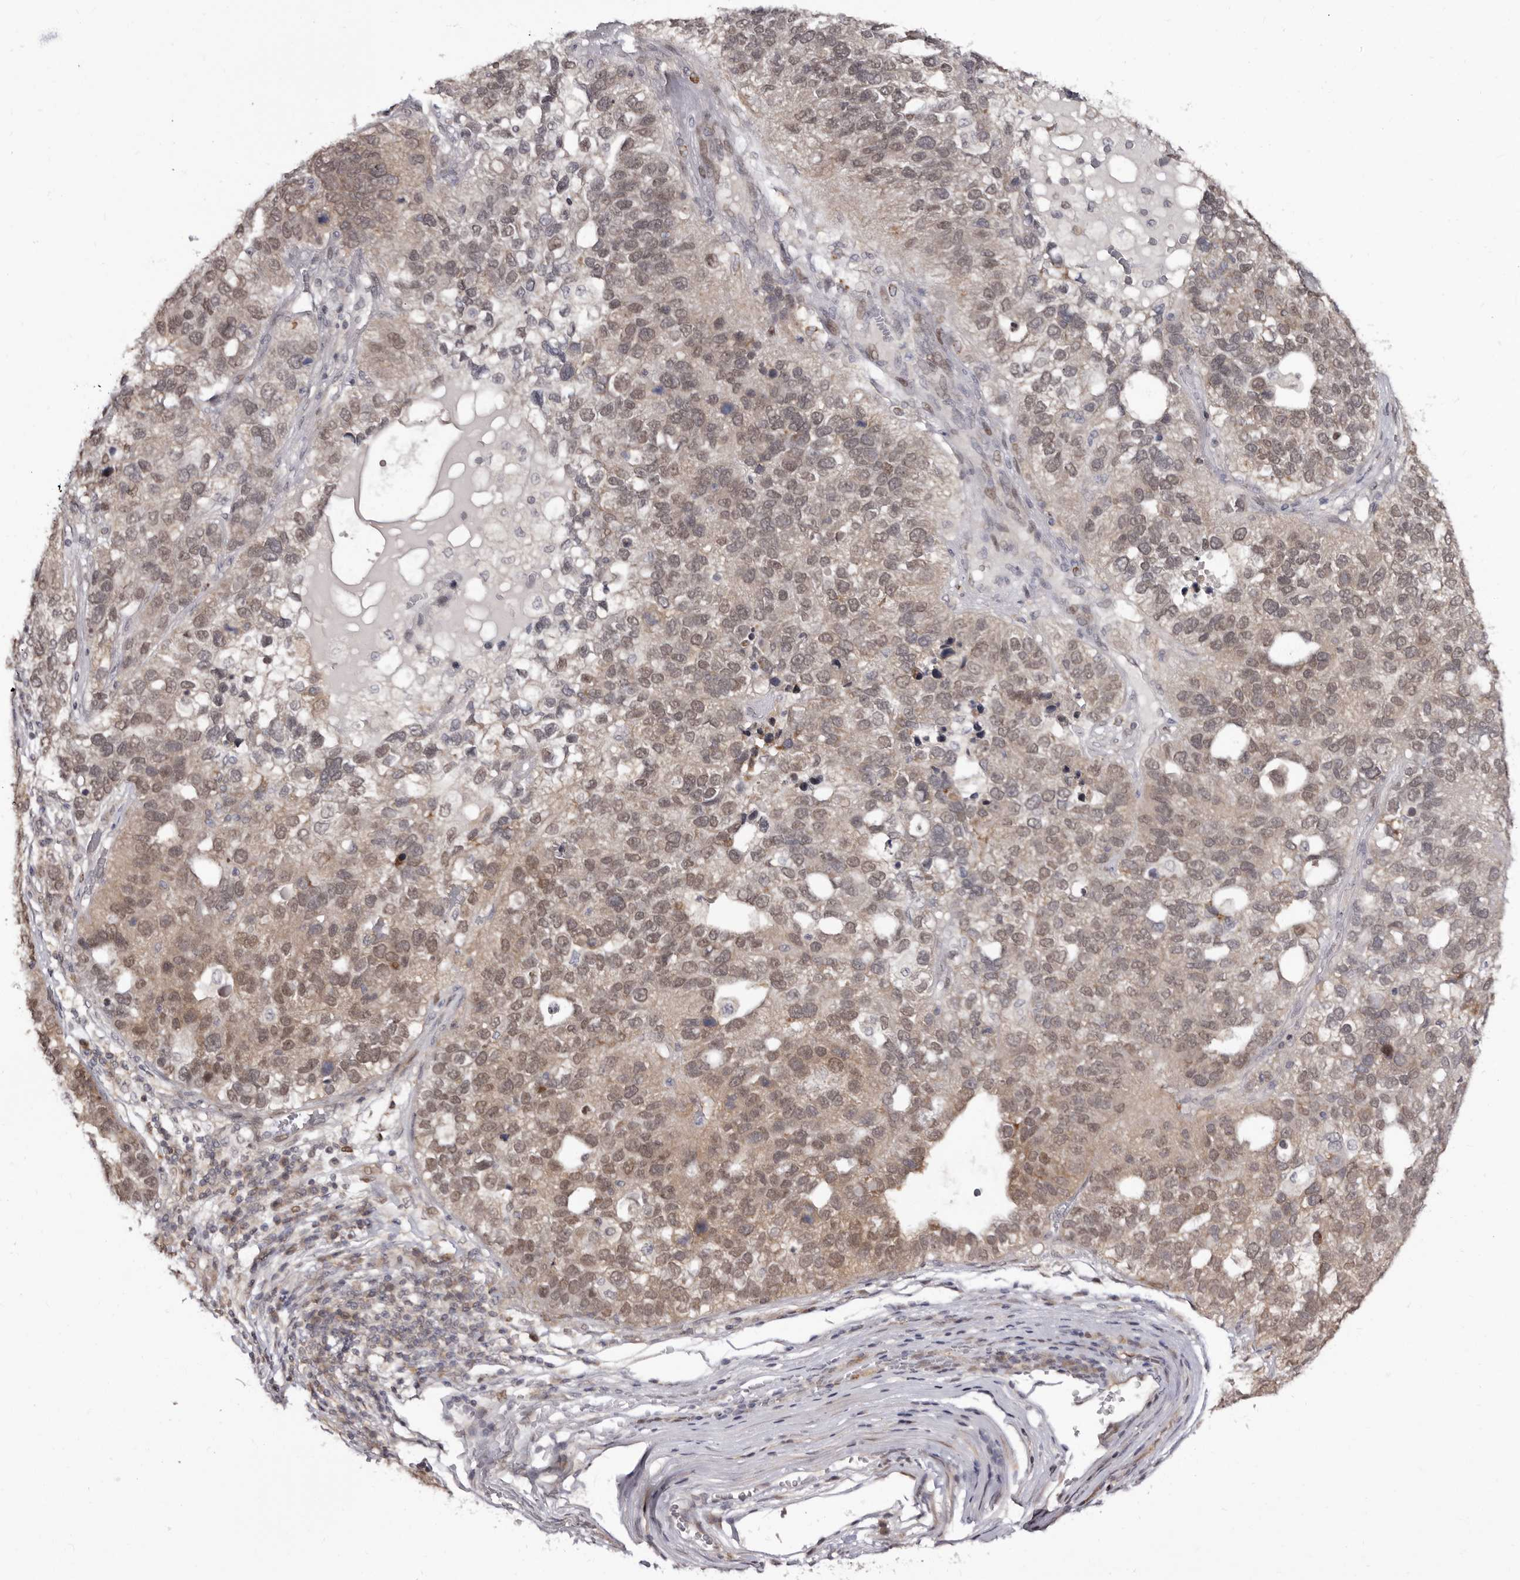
{"staining": {"intensity": "weak", "quantity": "25%-75%", "location": "nuclear"}, "tissue": "pancreatic cancer", "cell_type": "Tumor cells", "image_type": "cancer", "snomed": [{"axis": "morphology", "description": "Adenocarcinoma, NOS"}, {"axis": "topography", "description": "Pancreas"}], "caption": "This histopathology image exhibits immunohistochemistry (IHC) staining of human pancreatic cancer, with low weak nuclear positivity in about 25%-75% of tumor cells.", "gene": "PHF20L1", "patient": {"sex": "female", "age": 61}}